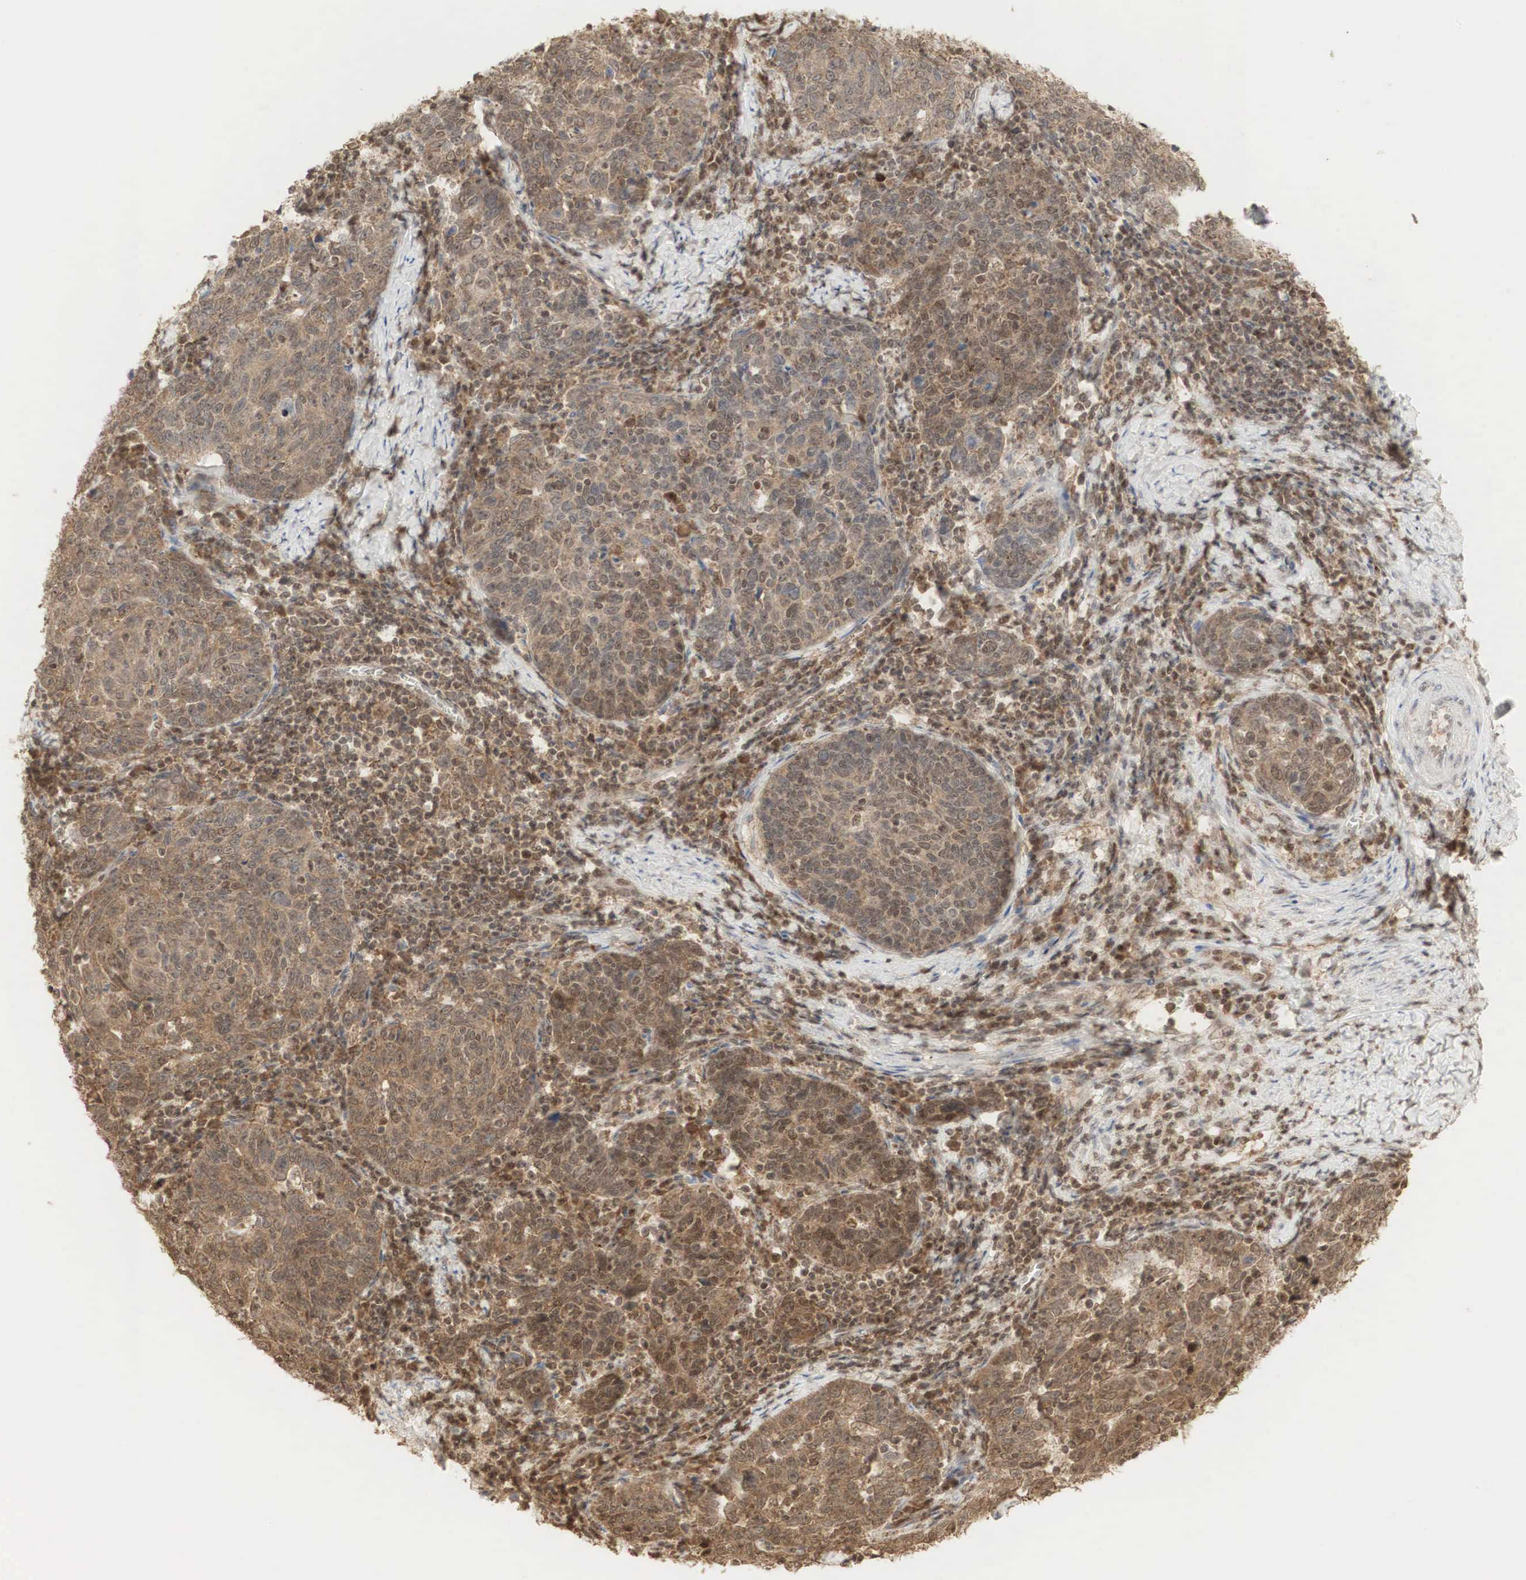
{"staining": {"intensity": "moderate", "quantity": ">75%", "location": "cytoplasmic/membranous,nuclear"}, "tissue": "cervical cancer", "cell_type": "Tumor cells", "image_type": "cancer", "snomed": [{"axis": "morphology", "description": "Squamous cell carcinoma, NOS"}, {"axis": "topography", "description": "Cervix"}], "caption": "A histopathology image showing moderate cytoplasmic/membranous and nuclear positivity in approximately >75% of tumor cells in squamous cell carcinoma (cervical), as visualized by brown immunohistochemical staining.", "gene": "RNF113A", "patient": {"sex": "female", "age": 41}}